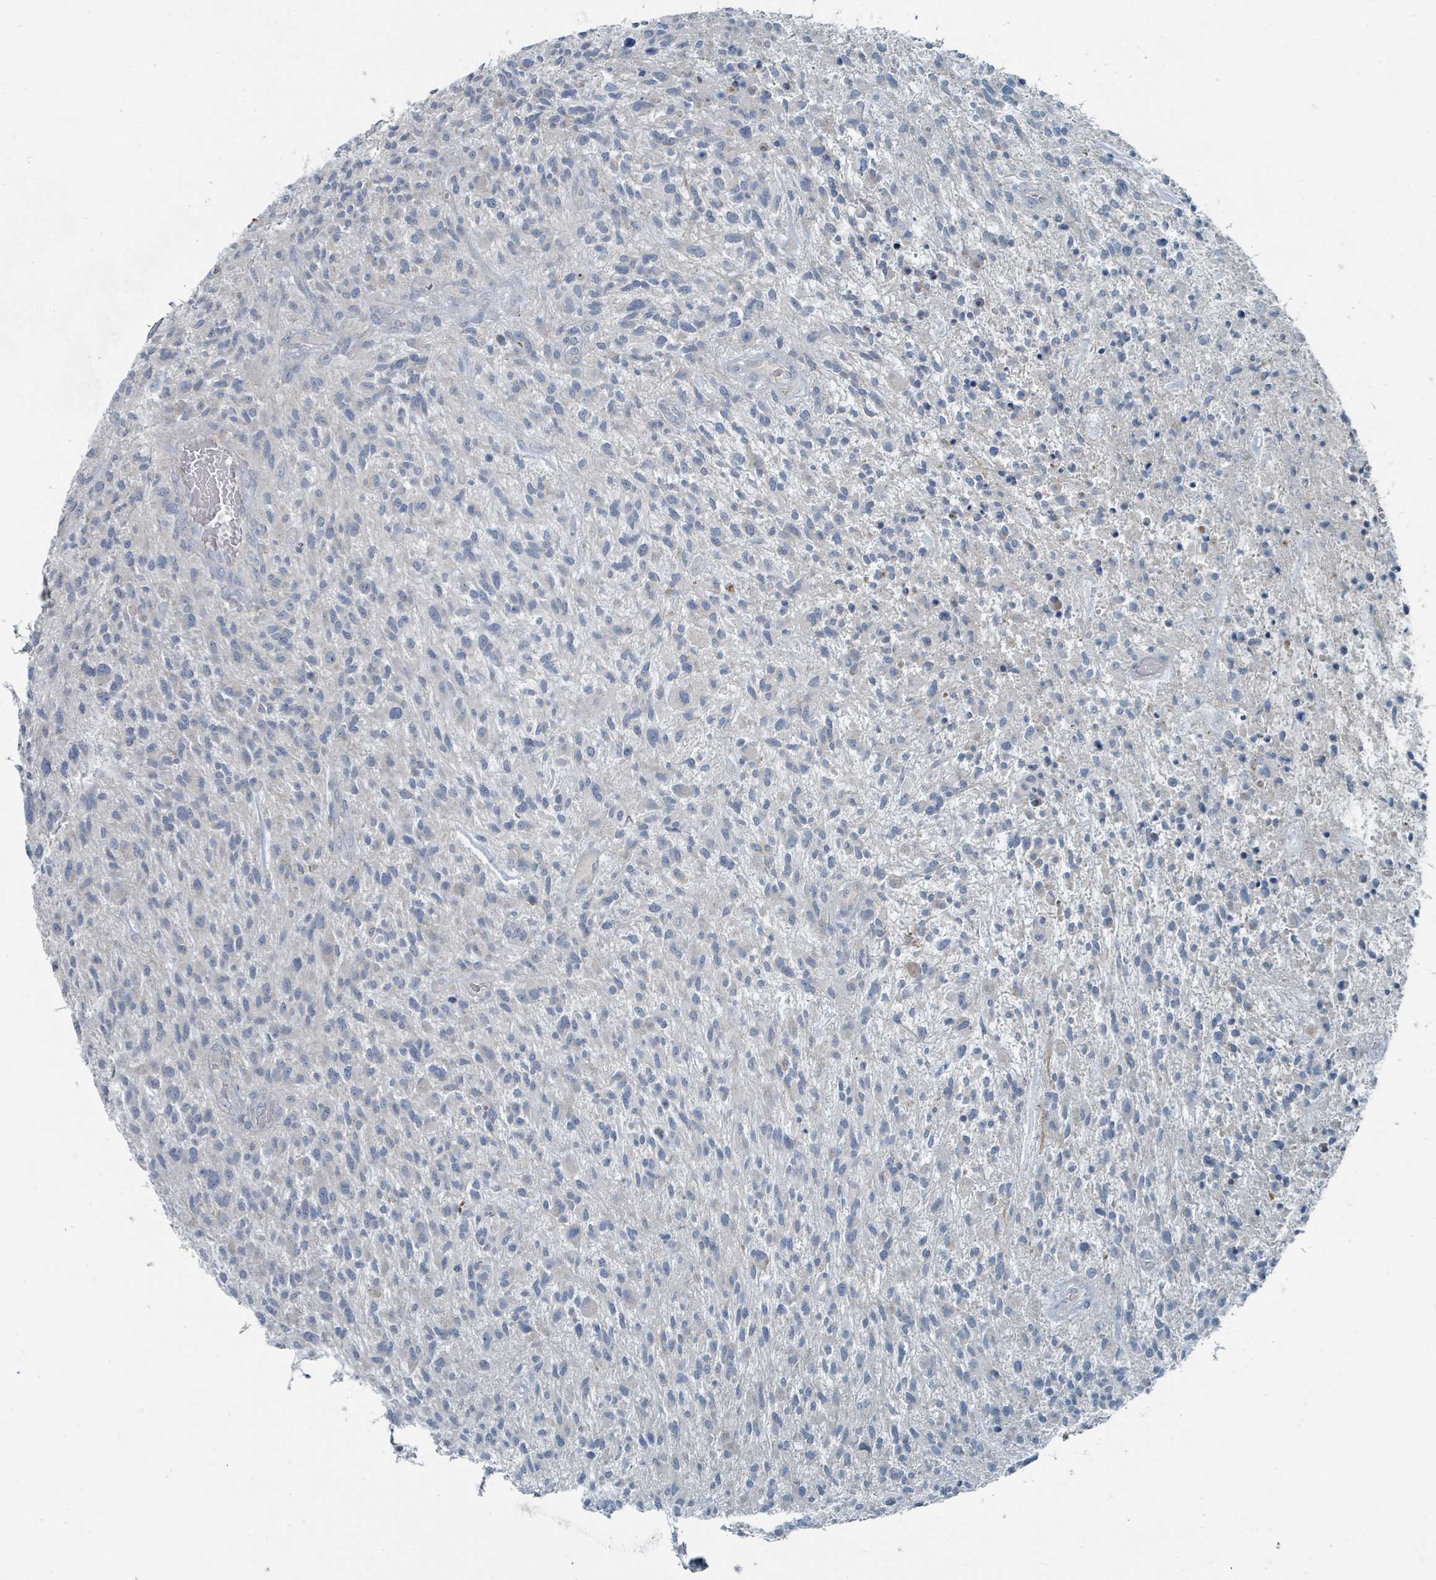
{"staining": {"intensity": "negative", "quantity": "none", "location": "none"}, "tissue": "glioma", "cell_type": "Tumor cells", "image_type": "cancer", "snomed": [{"axis": "morphology", "description": "Glioma, malignant, High grade"}, {"axis": "topography", "description": "Brain"}], "caption": "Tumor cells show no significant positivity in malignant high-grade glioma.", "gene": "RASA4", "patient": {"sex": "male", "age": 47}}